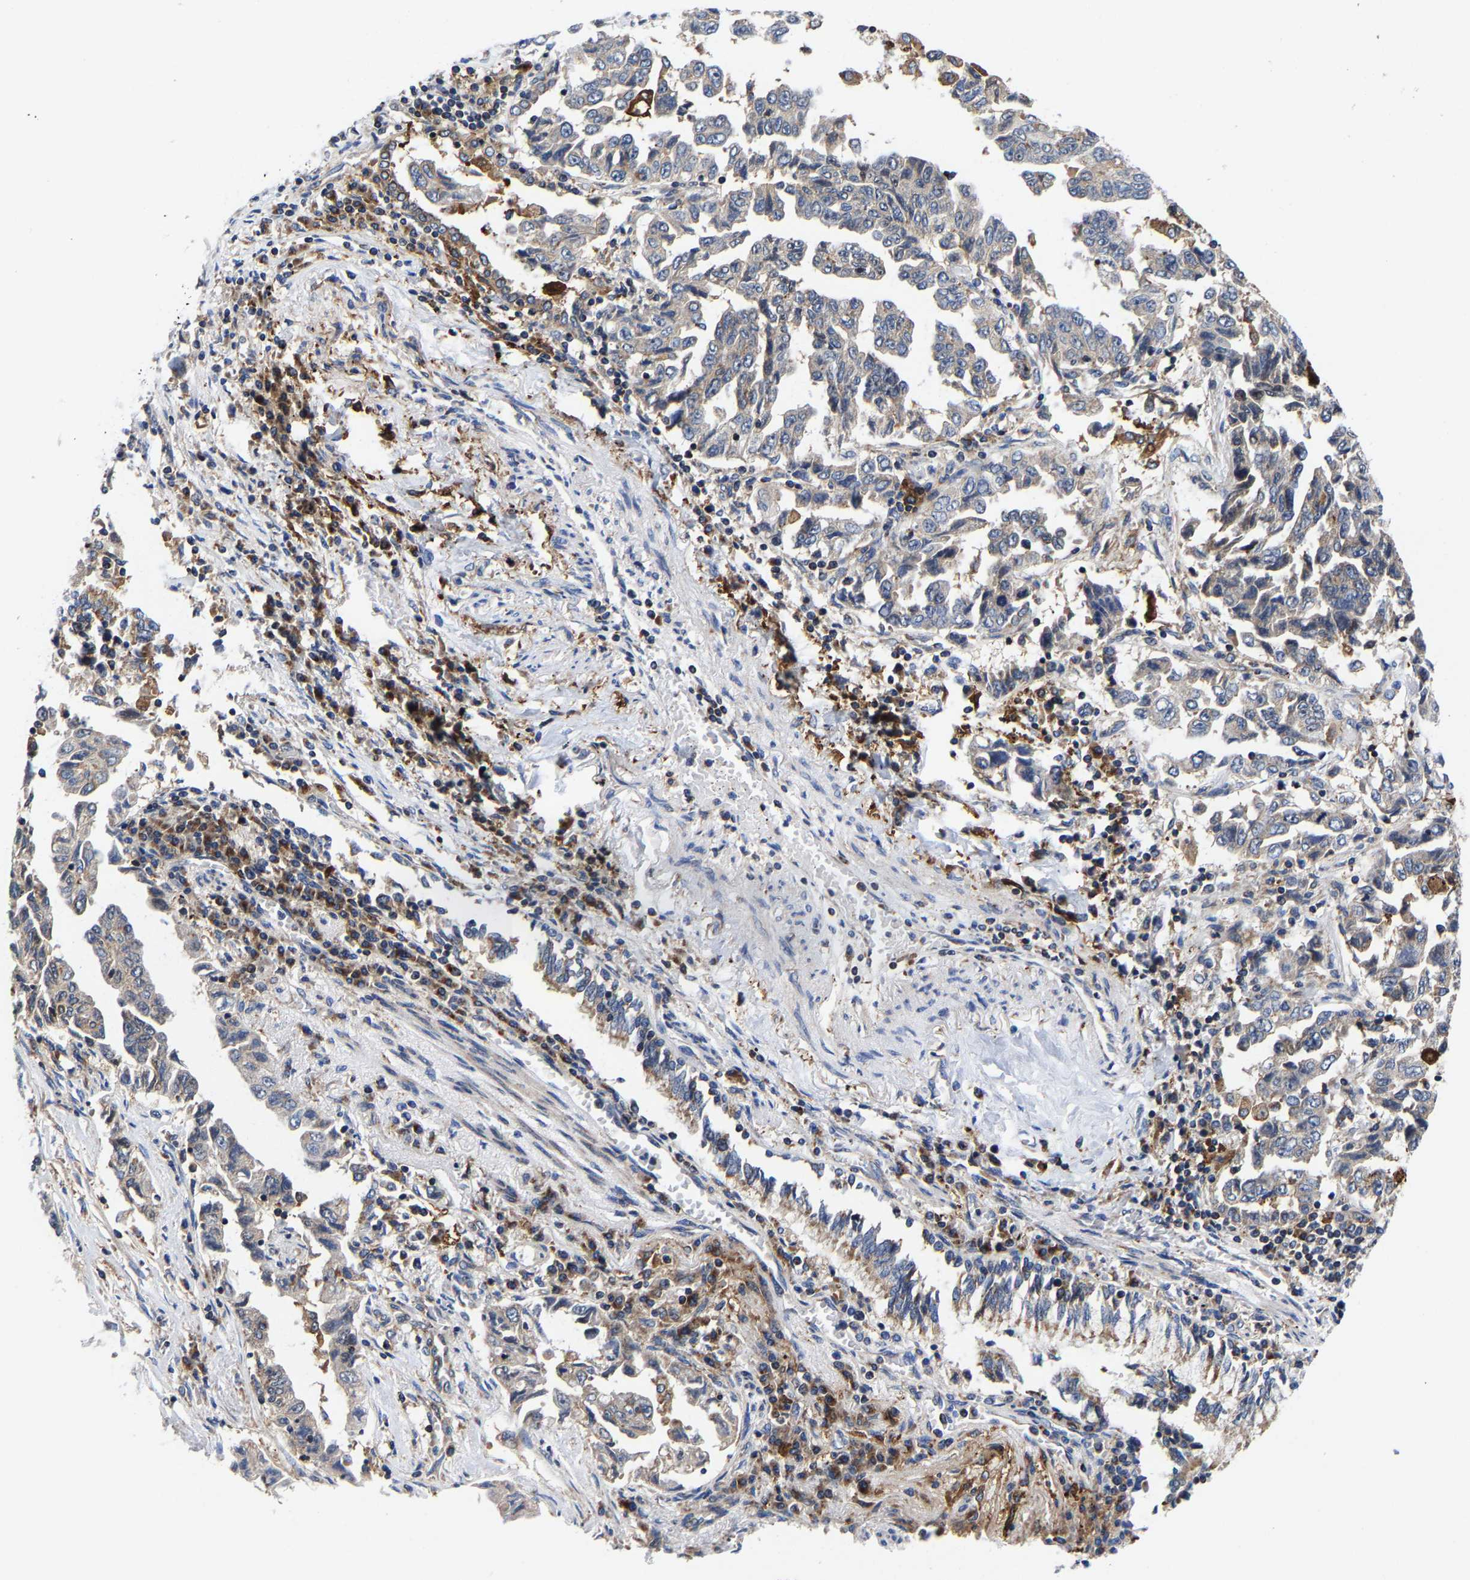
{"staining": {"intensity": "weak", "quantity": "25%-75%", "location": "cytoplasmic/membranous"}, "tissue": "lung cancer", "cell_type": "Tumor cells", "image_type": "cancer", "snomed": [{"axis": "morphology", "description": "Adenocarcinoma, NOS"}, {"axis": "topography", "description": "Lung"}], "caption": "Brown immunohistochemical staining in human lung cancer (adenocarcinoma) shows weak cytoplasmic/membranous positivity in approximately 25%-75% of tumor cells.", "gene": "PFKFB3", "patient": {"sex": "female", "age": 51}}